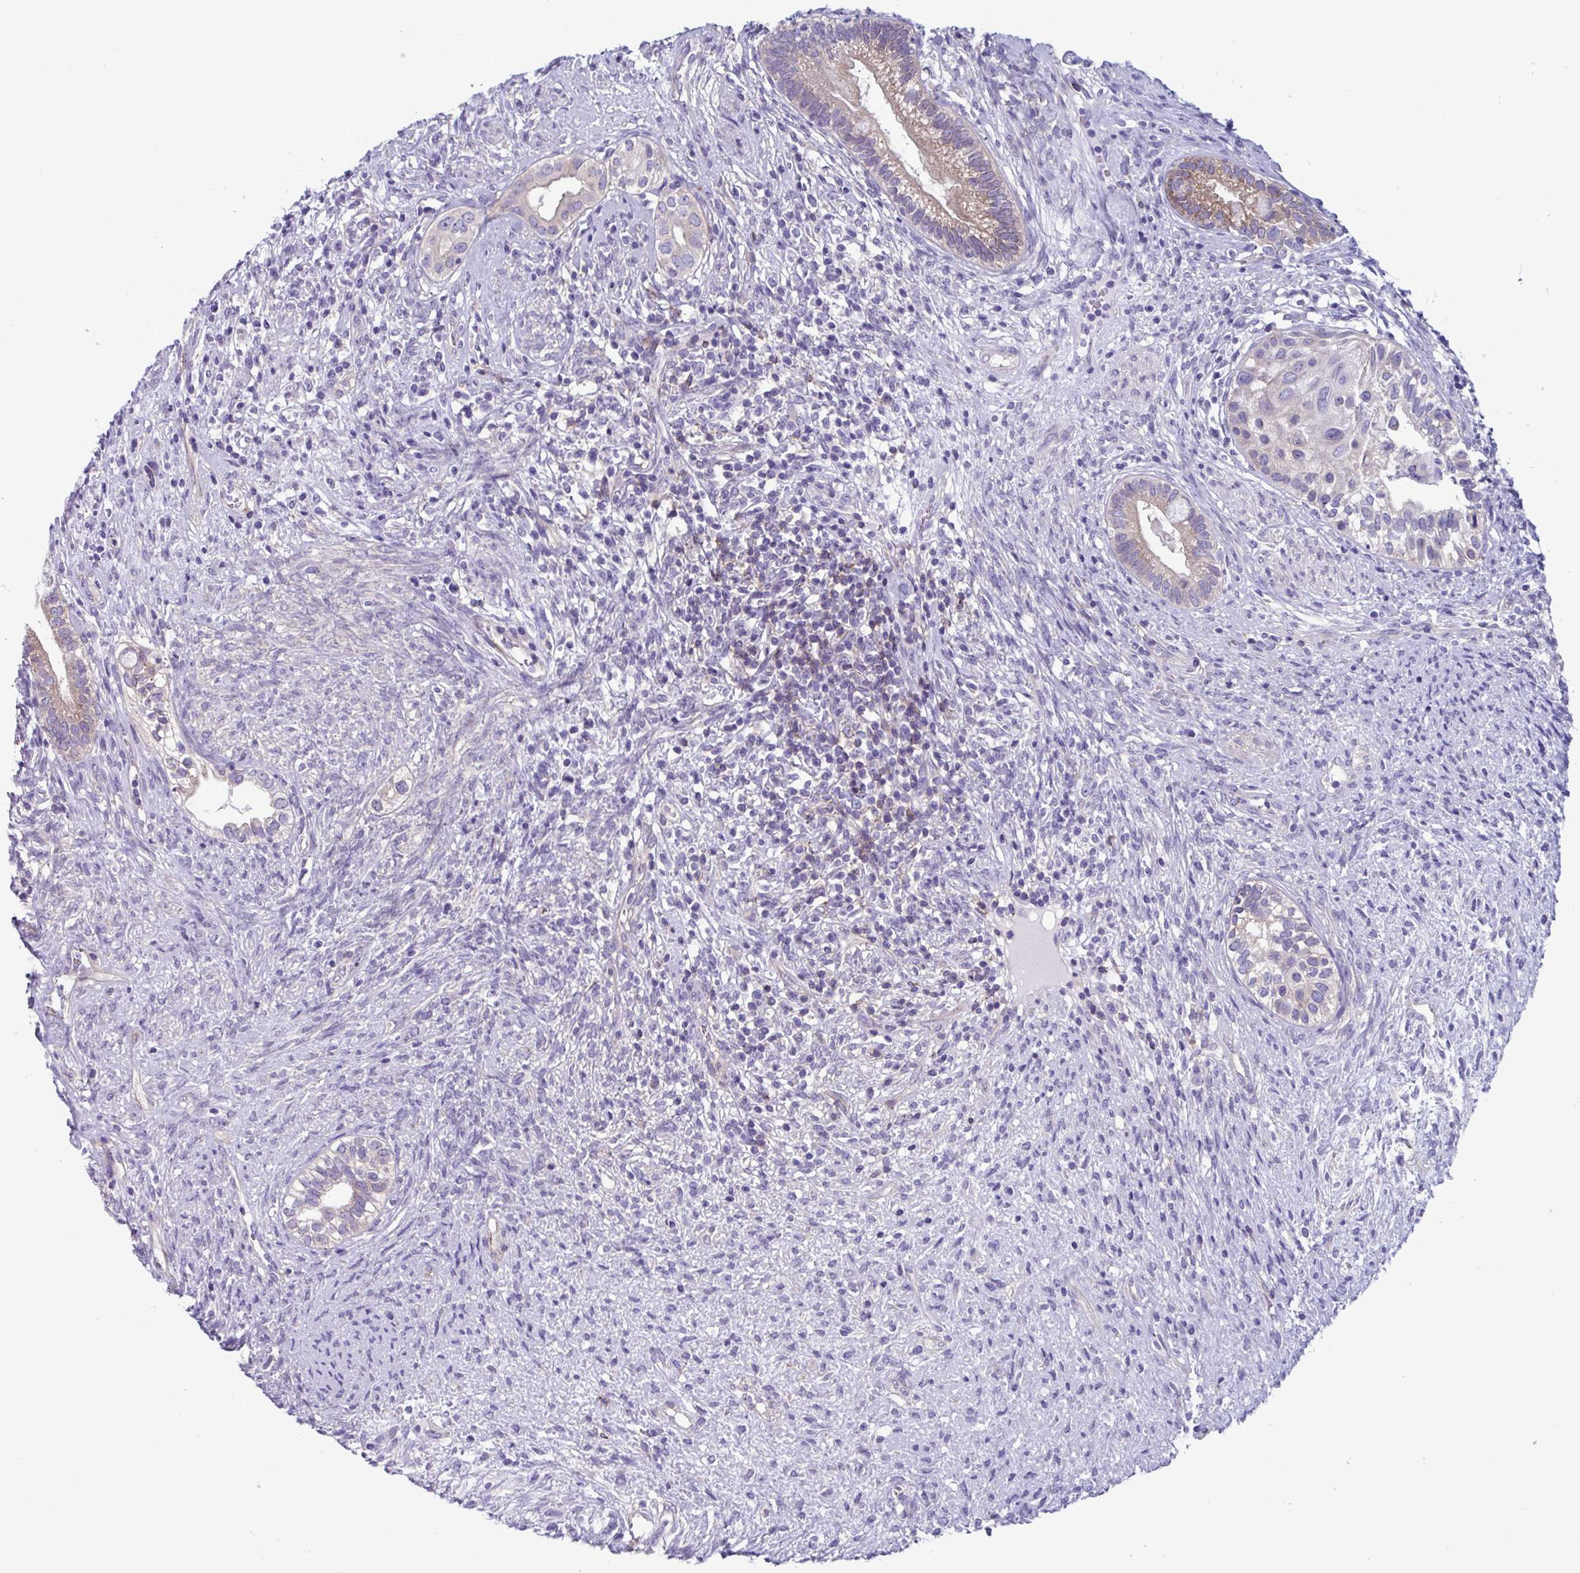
{"staining": {"intensity": "weak", "quantity": "25%-75%", "location": "cytoplasmic/membranous"}, "tissue": "testis cancer", "cell_type": "Tumor cells", "image_type": "cancer", "snomed": [{"axis": "morphology", "description": "Seminoma, NOS"}, {"axis": "morphology", "description": "Carcinoma, Embryonal, NOS"}, {"axis": "topography", "description": "Testis"}], "caption": "Testis cancer stained with DAB (3,3'-diaminobenzidine) immunohistochemistry shows low levels of weak cytoplasmic/membranous positivity in about 25%-75% of tumor cells.", "gene": "LPIN3", "patient": {"sex": "male", "age": 41}}